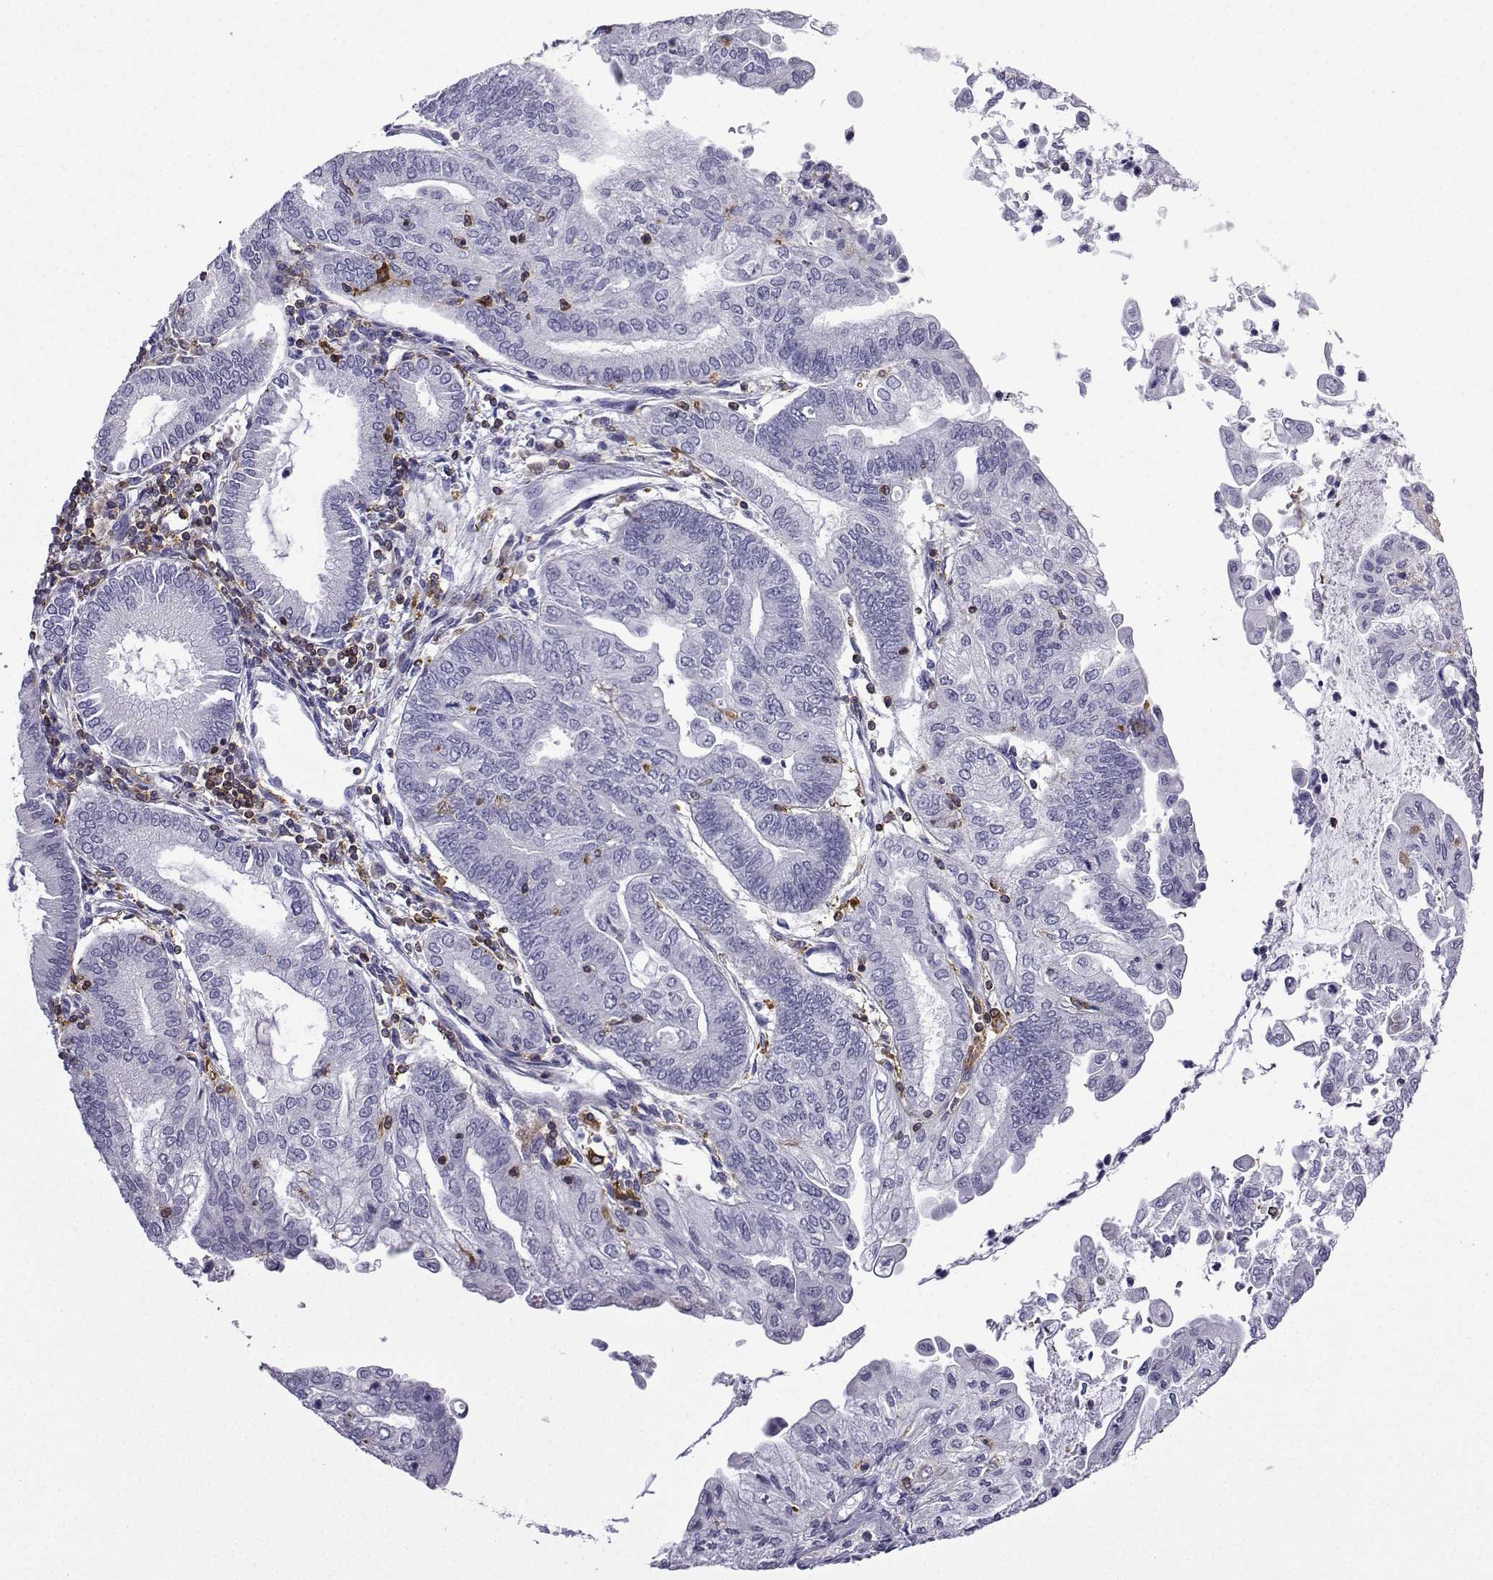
{"staining": {"intensity": "negative", "quantity": "none", "location": "none"}, "tissue": "endometrial cancer", "cell_type": "Tumor cells", "image_type": "cancer", "snomed": [{"axis": "morphology", "description": "Adenocarcinoma, NOS"}, {"axis": "topography", "description": "Endometrium"}], "caption": "The histopathology image demonstrates no significant expression in tumor cells of endometrial adenocarcinoma.", "gene": "DOCK10", "patient": {"sex": "female", "age": 55}}